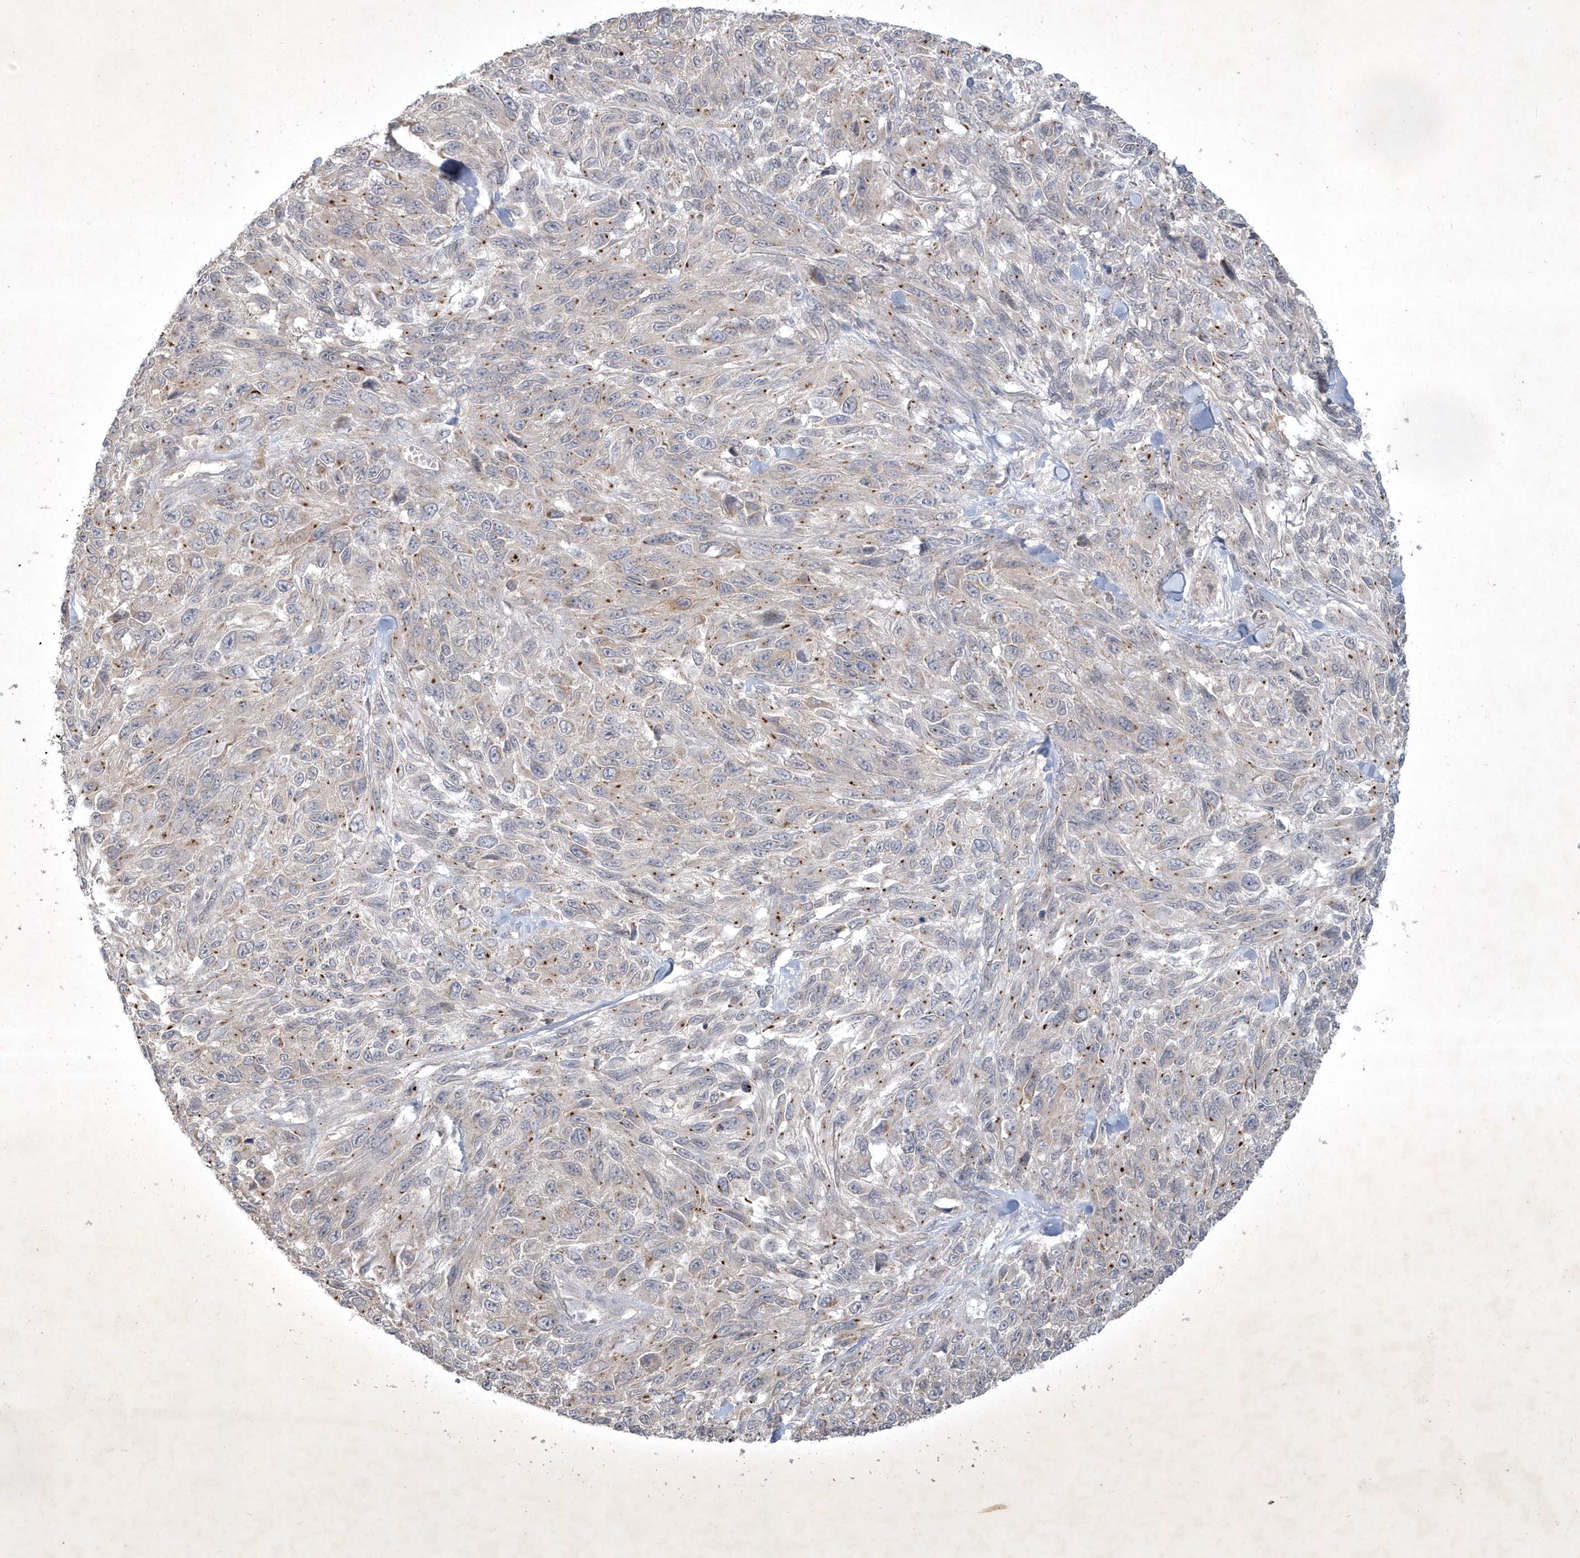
{"staining": {"intensity": "negative", "quantity": "none", "location": "none"}, "tissue": "melanoma", "cell_type": "Tumor cells", "image_type": "cancer", "snomed": [{"axis": "morphology", "description": "Malignant melanoma, NOS"}, {"axis": "topography", "description": "Skin"}], "caption": "There is no significant staining in tumor cells of malignant melanoma. (DAB (3,3'-diaminobenzidine) immunohistochemistry visualized using brightfield microscopy, high magnification).", "gene": "BOD1", "patient": {"sex": "female", "age": 96}}